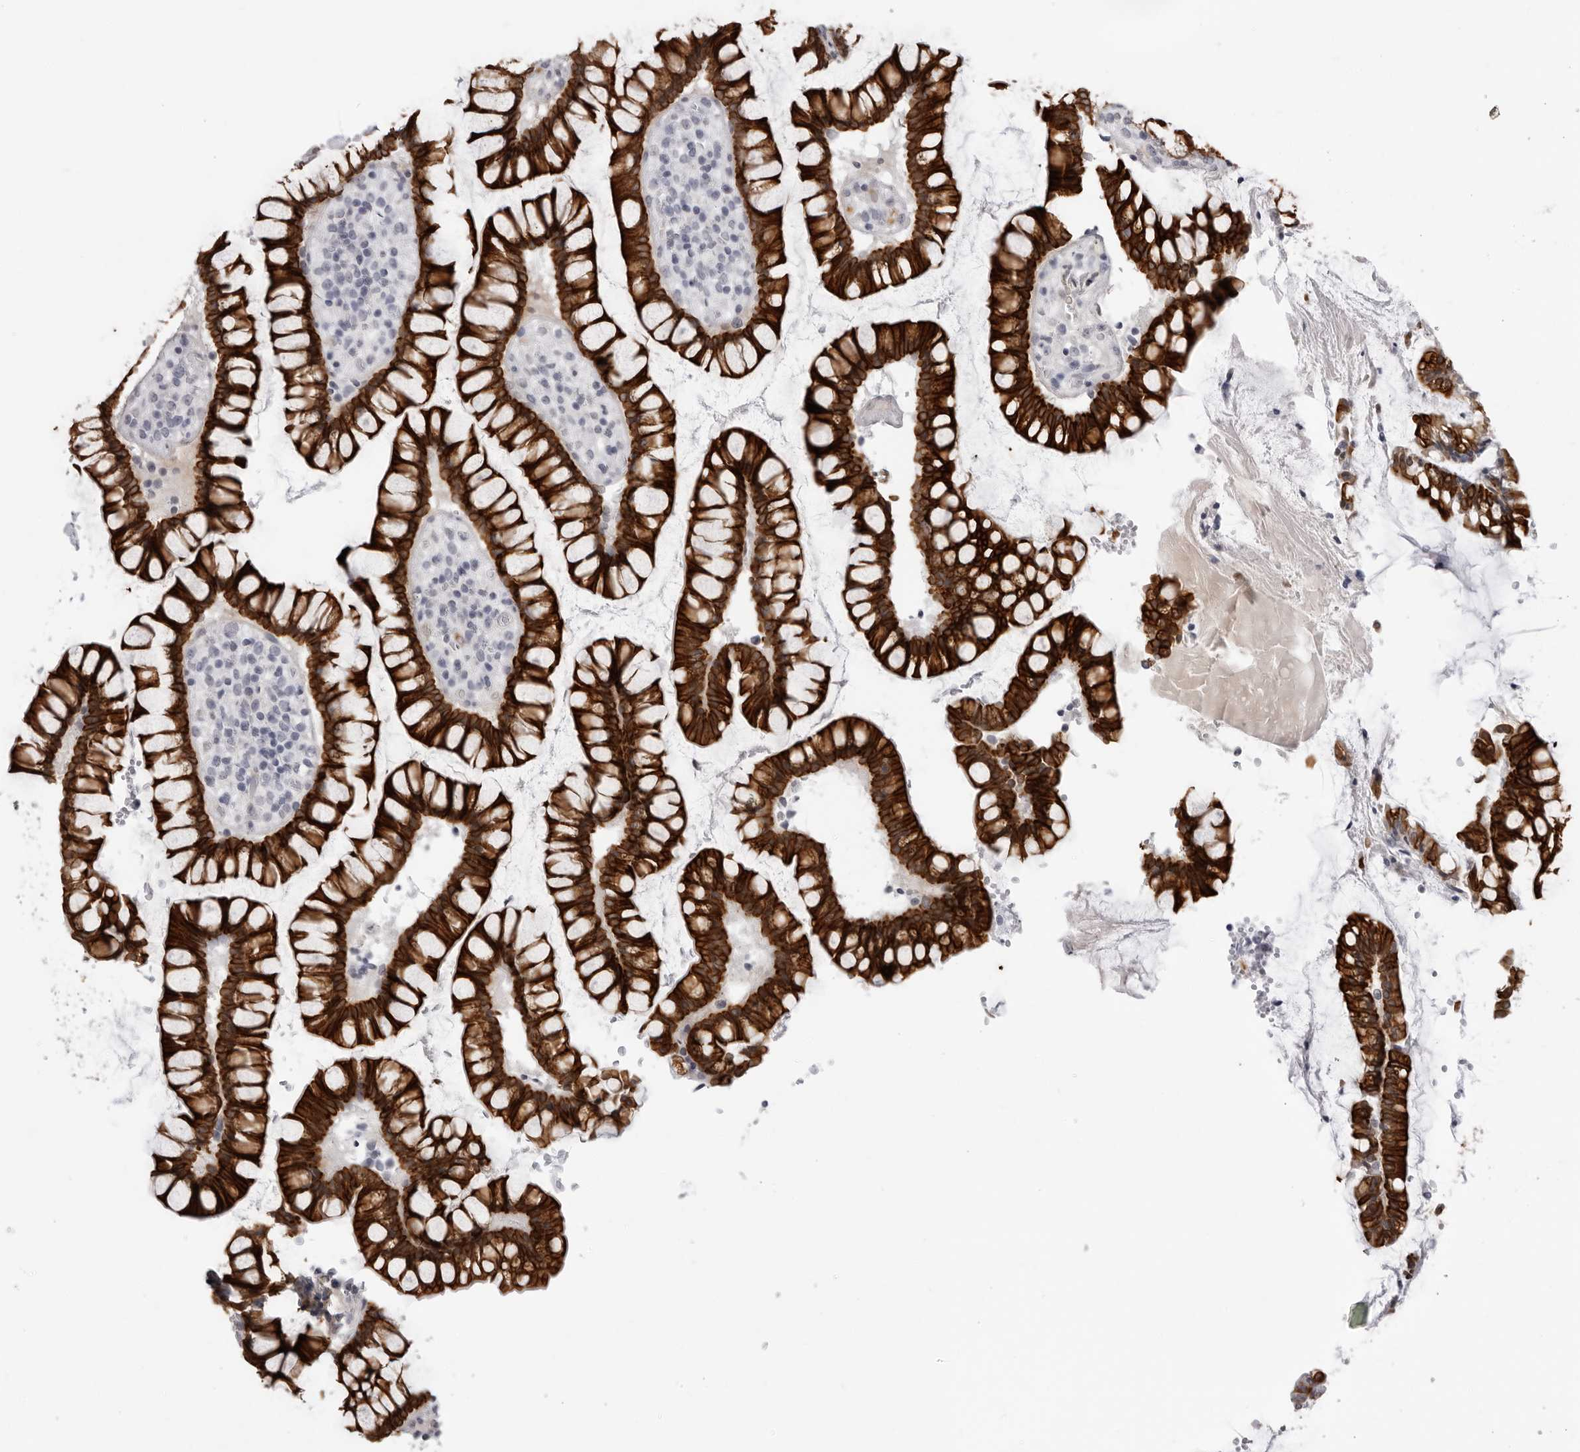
{"staining": {"intensity": "negative", "quantity": "none", "location": "none"}, "tissue": "colon", "cell_type": "Endothelial cells", "image_type": "normal", "snomed": [{"axis": "morphology", "description": "Normal tissue, NOS"}, {"axis": "topography", "description": "Colon"}], "caption": "Immunohistochemistry (IHC) of benign colon shows no expression in endothelial cells. (DAB immunohistochemistry (IHC), high magnification).", "gene": "SERPINF2", "patient": {"sex": "female", "age": 79}}